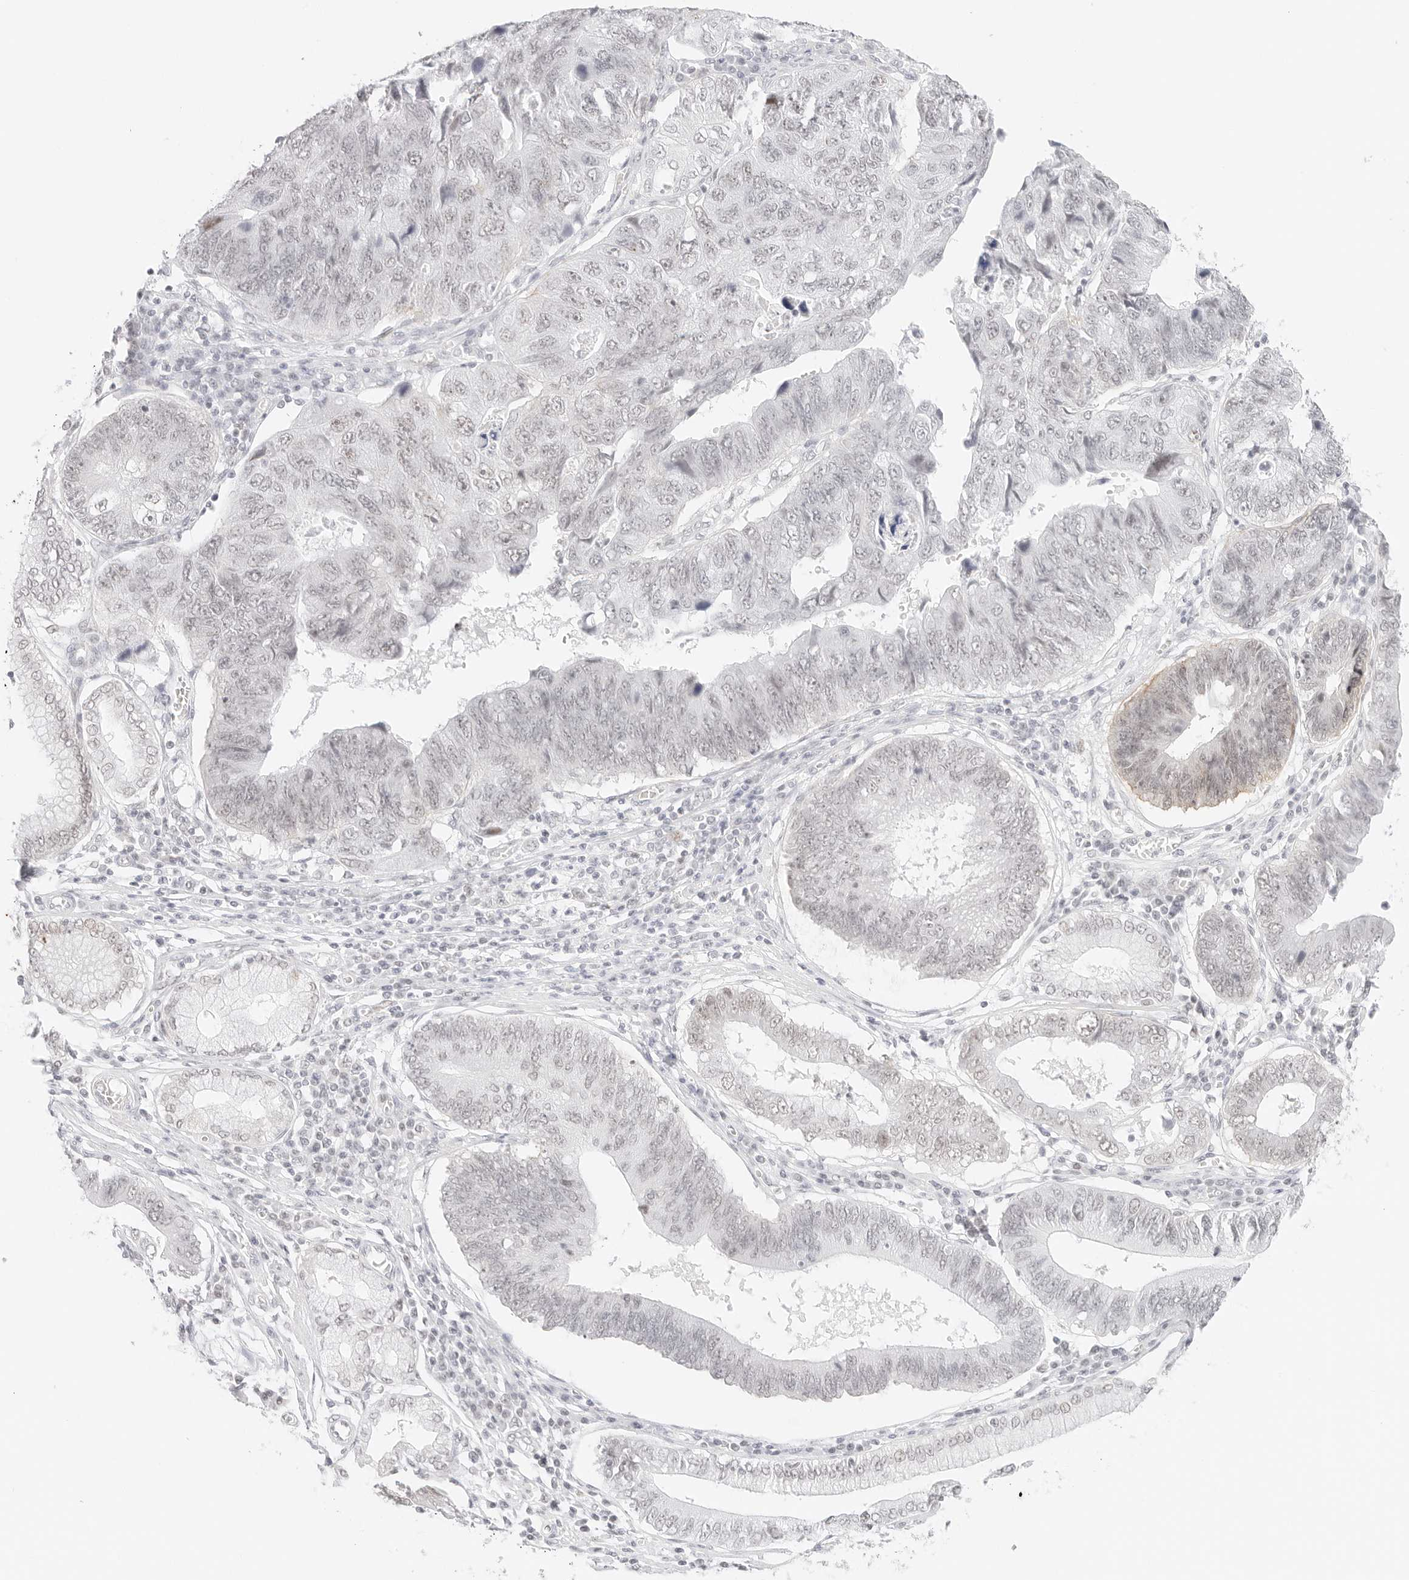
{"staining": {"intensity": "negative", "quantity": "none", "location": "none"}, "tissue": "stomach cancer", "cell_type": "Tumor cells", "image_type": "cancer", "snomed": [{"axis": "morphology", "description": "Adenocarcinoma, NOS"}, {"axis": "topography", "description": "Stomach"}], "caption": "A histopathology image of human stomach cancer is negative for staining in tumor cells.", "gene": "ITGA6", "patient": {"sex": "male", "age": 59}}